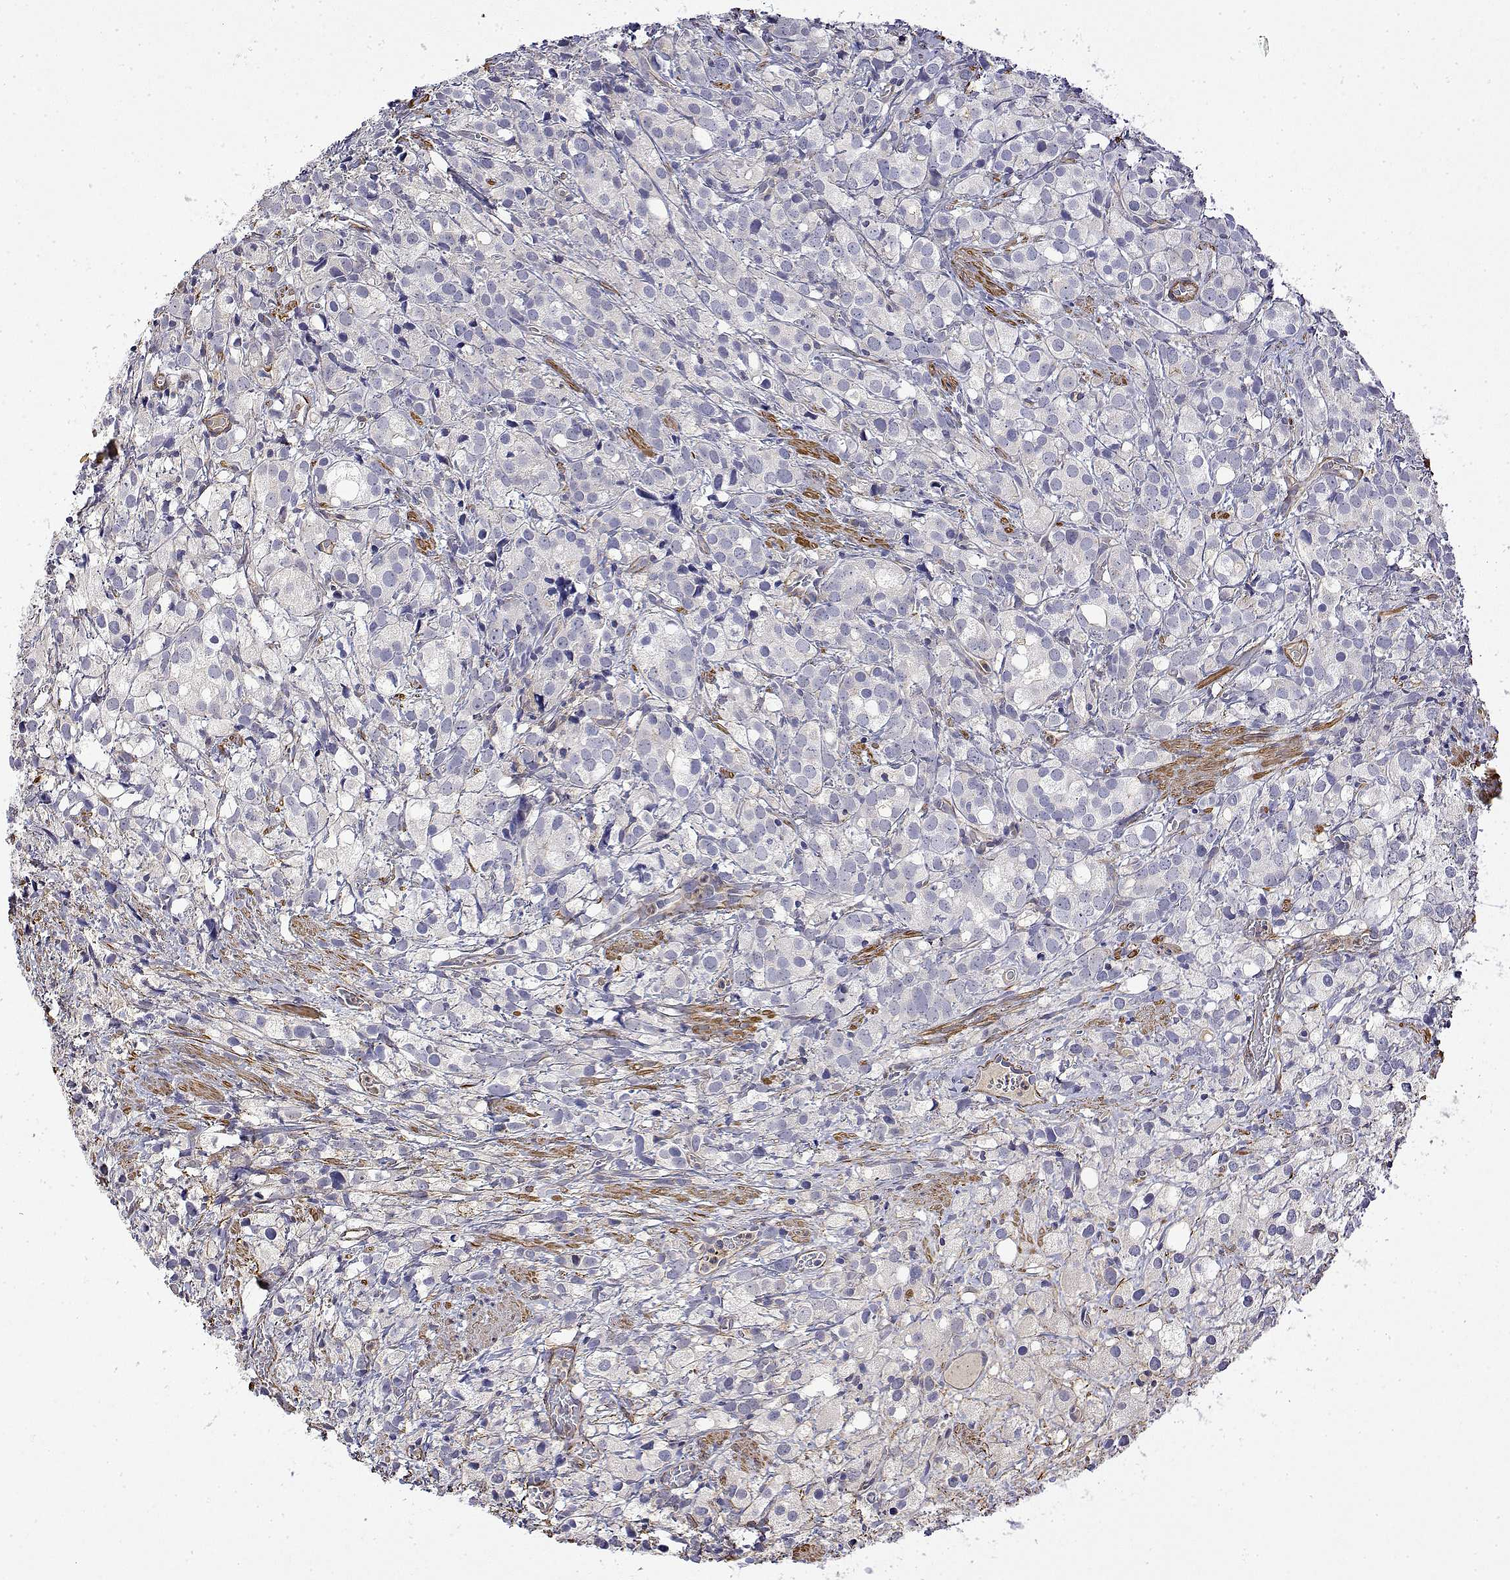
{"staining": {"intensity": "negative", "quantity": "none", "location": "none"}, "tissue": "prostate cancer", "cell_type": "Tumor cells", "image_type": "cancer", "snomed": [{"axis": "morphology", "description": "Adenocarcinoma, High grade"}, {"axis": "topography", "description": "Prostate"}], "caption": "Protein analysis of prostate cancer displays no significant staining in tumor cells. Brightfield microscopy of immunohistochemistry stained with DAB (3,3'-diaminobenzidine) (brown) and hematoxylin (blue), captured at high magnification.", "gene": "SOWAHD", "patient": {"sex": "male", "age": 86}}